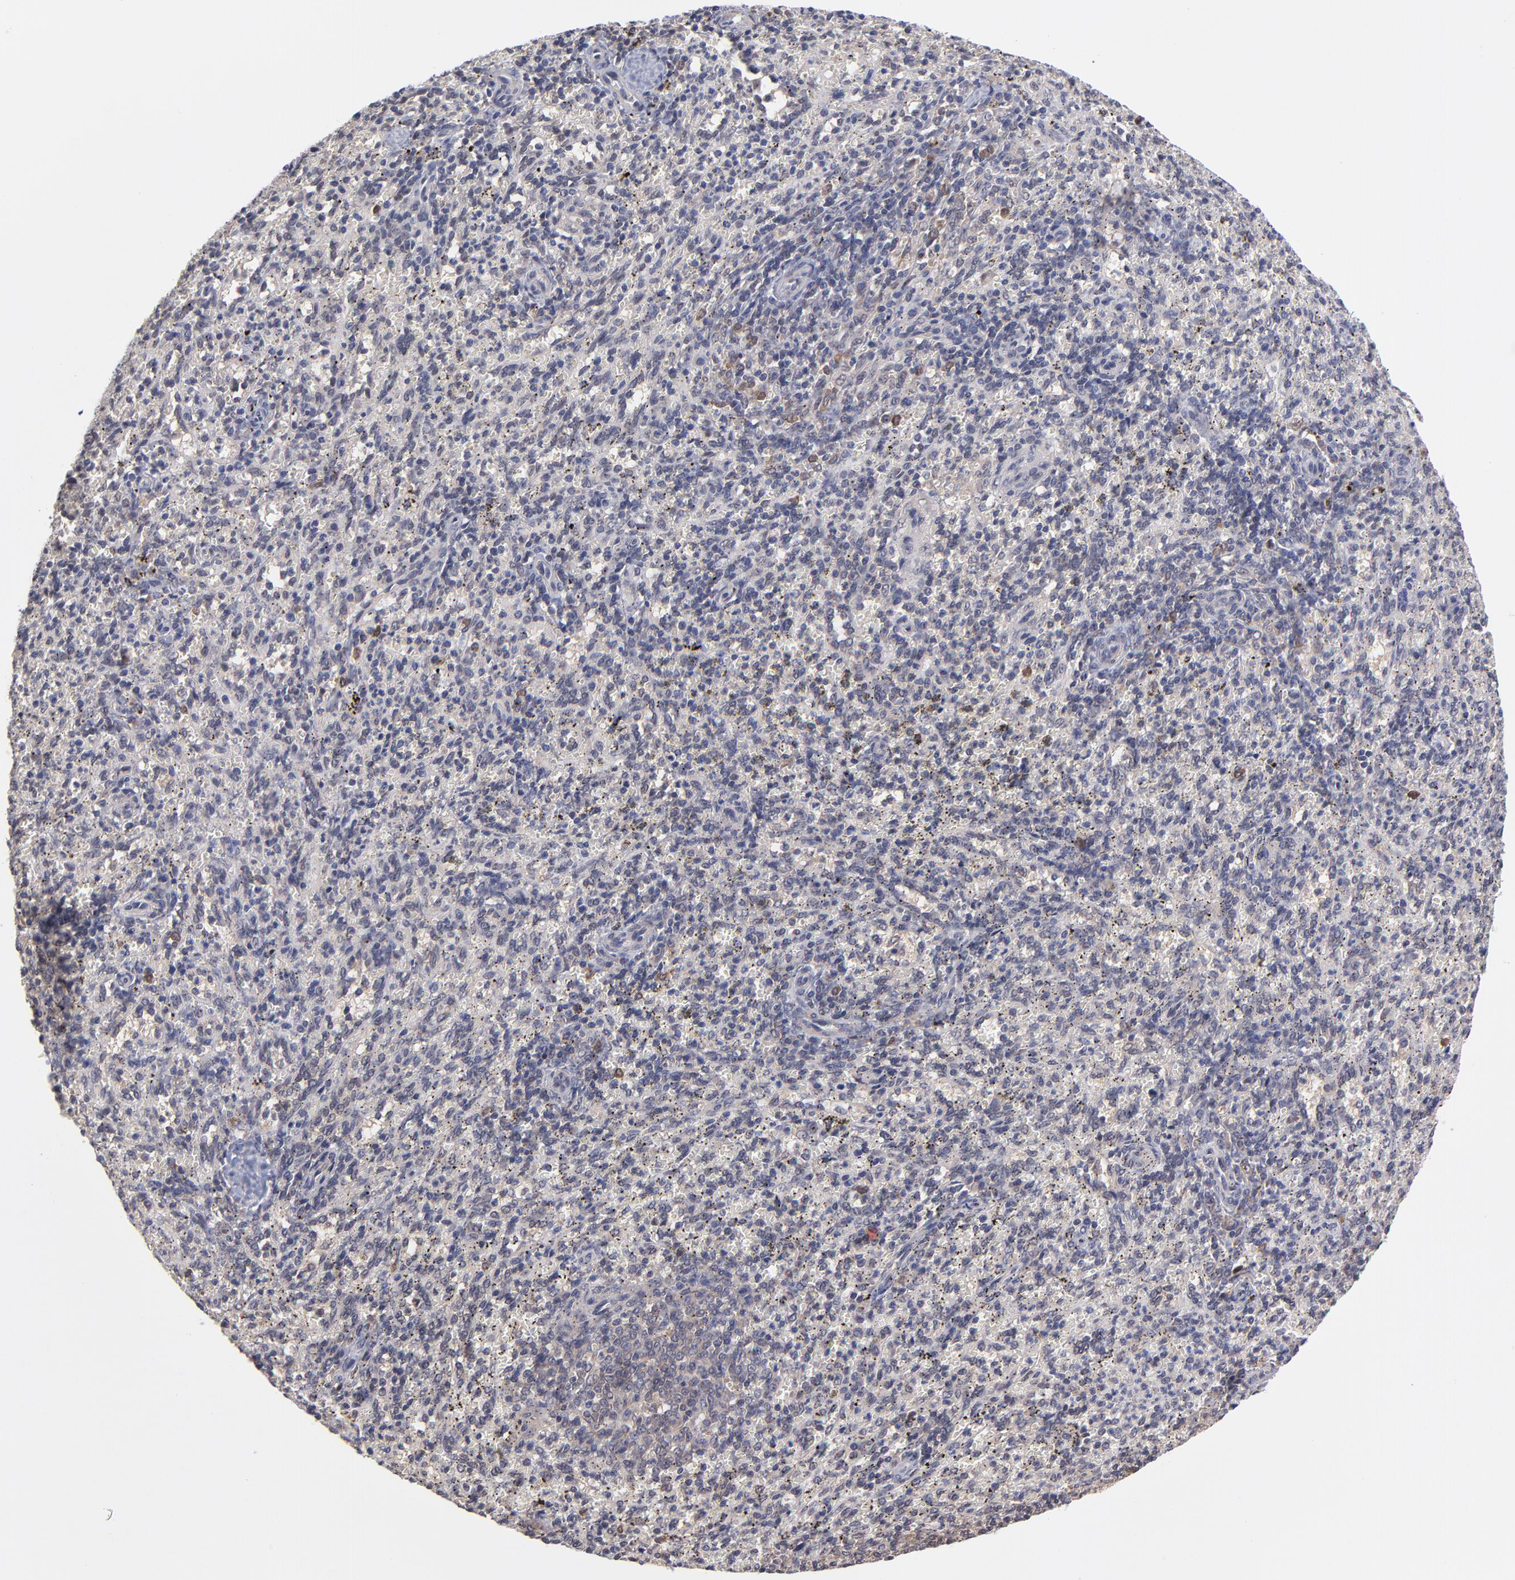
{"staining": {"intensity": "weak", "quantity": "<25%", "location": "cytoplasmic/membranous"}, "tissue": "spleen", "cell_type": "Cells in red pulp", "image_type": "normal", "snomed": [{"axis": "morphology", "description": "Normal tissue, NOS"}, {"axis": "topography", "description": "Spleen"}], "caption": "Photomicrograph shows no significant protein expression in cells in red pulp of unremarkable spleen.", "gene": "UBE2E2", "patient": {"sex": "female", "age": 10}}